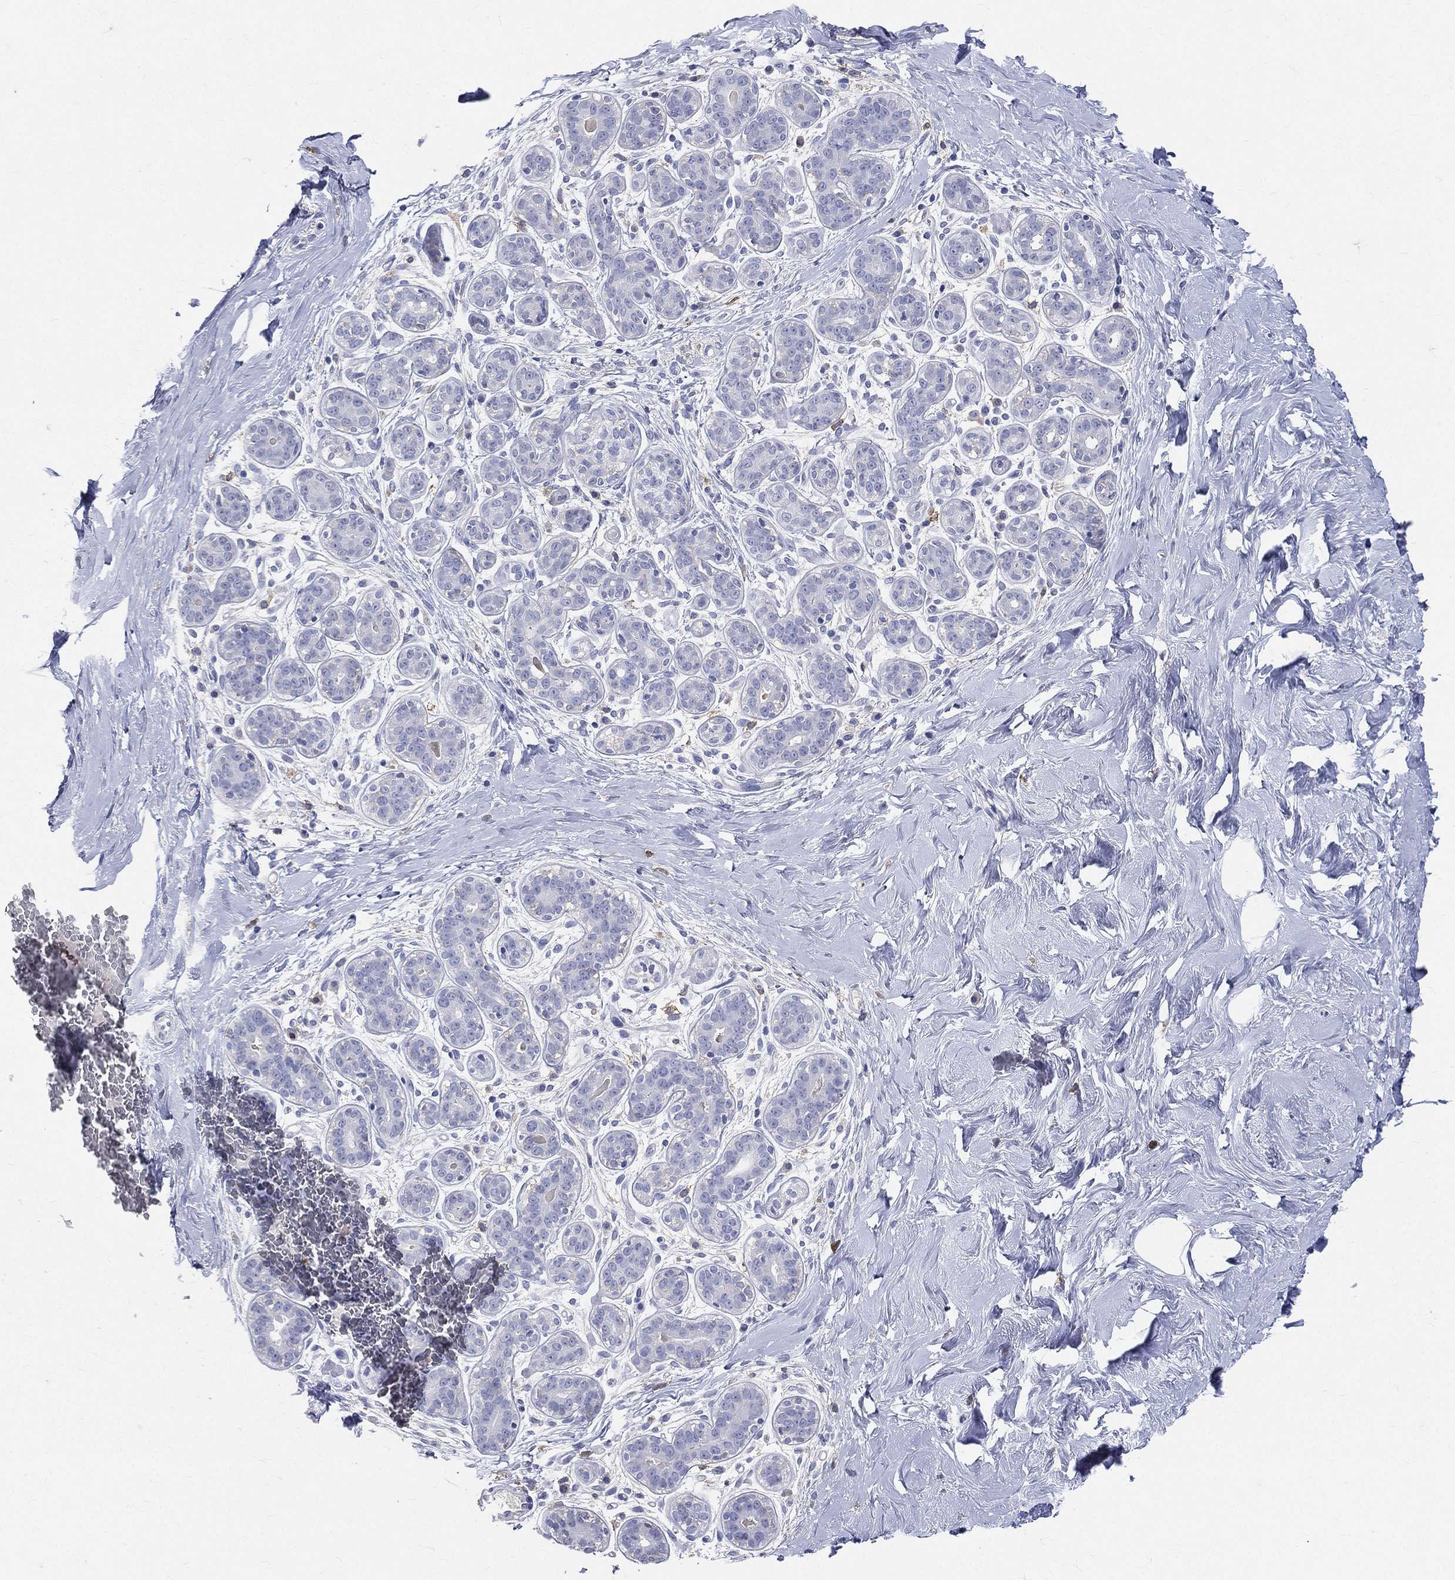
{"staining": {"intensity": "negative", "quantity": "none", "location": "none"}, "tissue": "breast", "cell_type": "Adipocytes", "image_type": "normal", "snomed": [{"axis": "morphology", "description": "Normal tissue, NOS"}, {"axis": "topography", "description": "Breast"}], "caption": "Immunohistochemistry micrograph of unremarkable breast: breast stained with DAB (3,3'-diaminobenzidine) shows no significant protein expression in adipocytes. (Stains: DAB immunohistochemistry with hematoxylin counter stain, Microscopy: brightfield microscopy at high magnification).", "gene": "CD33", "patient": {"sex": "female", "age": 43}}